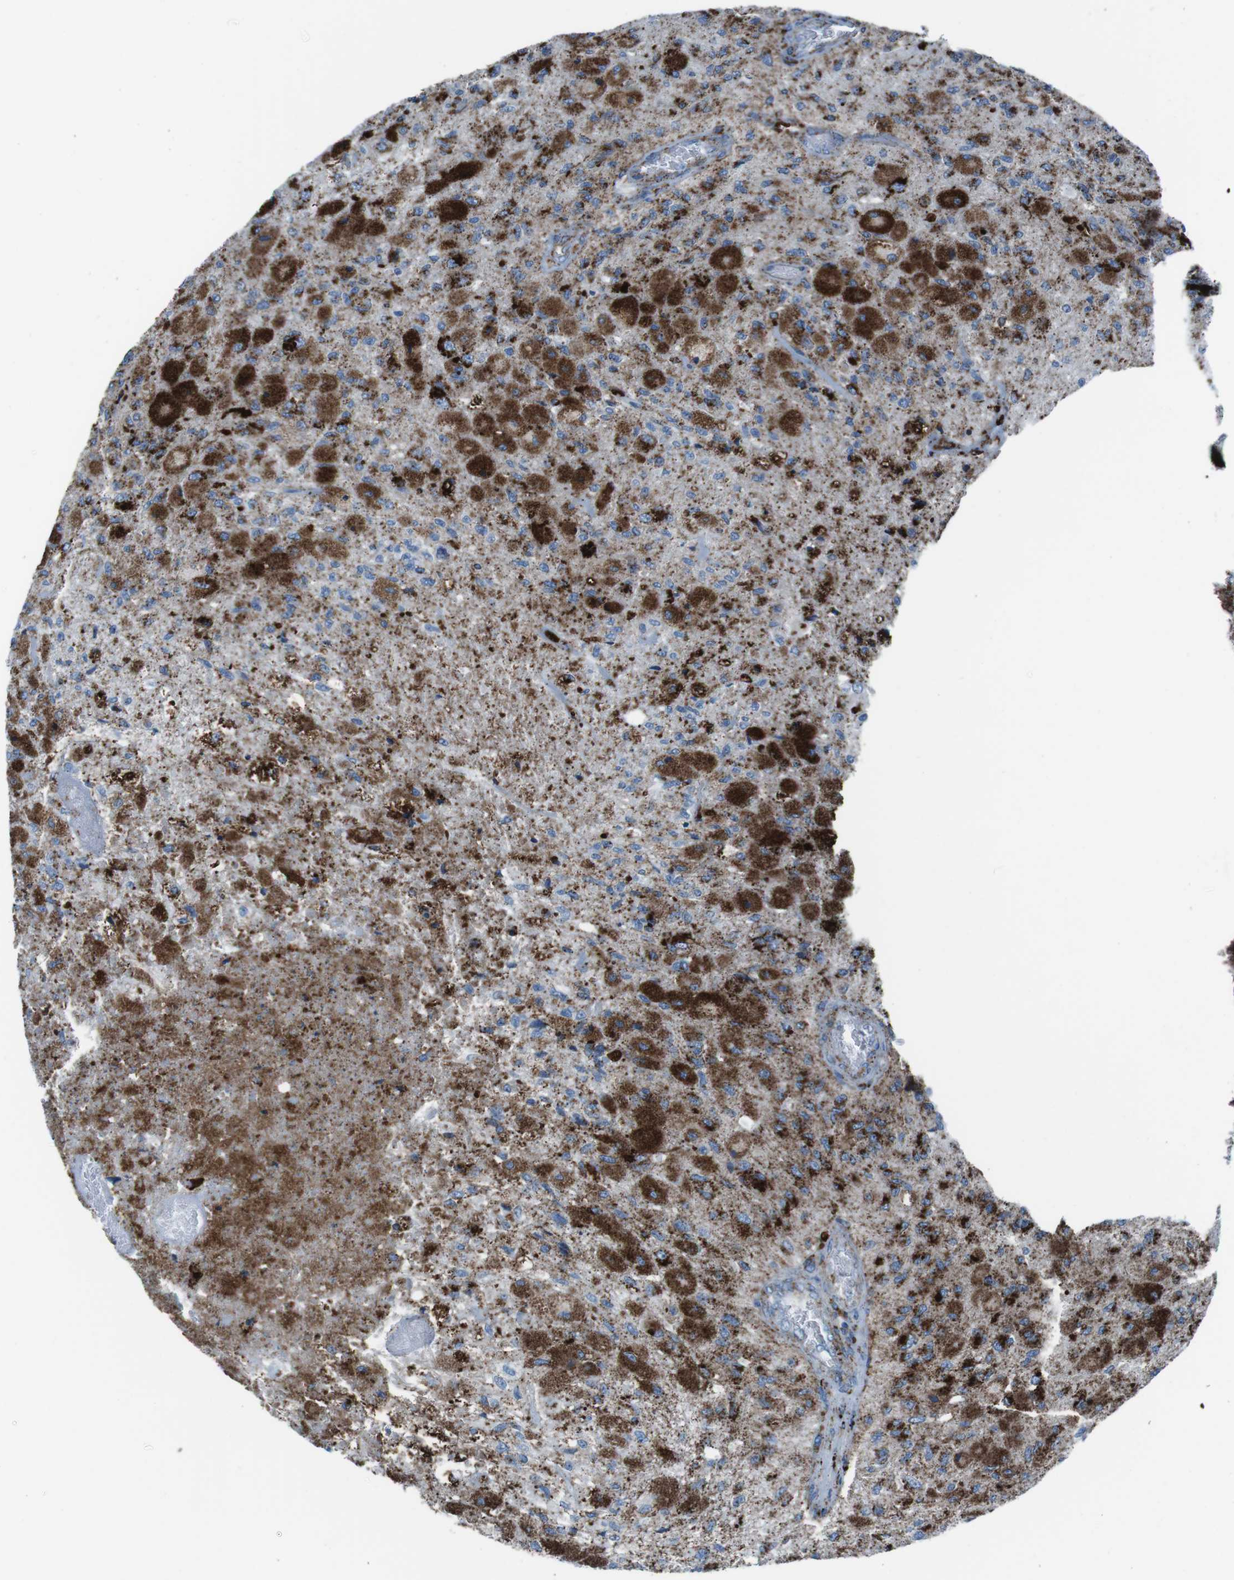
{"staining": {"intensity": "strong", "quantity": "25%-75%", "location": "cytoplasmic/membranous"}, "tissue": "glioma", "cell_type": "Tumor cells", "image_type": "cancer", "snomed": [{"axis": "morphology", "description": "Normal tissue, NOS"}, {"axis": "morphology", "description": "Glioma, malignant, High grade"}, {"axis": "topography", "description": "Cerebral cortex"}], "caption": "A high-resolution image shows immunohistochemistry staining of glioma, which reveals strong cytoplasmic/membranous expression in about 25%-75% of tumor cells.", "gene": "SCARB2", "patient": {"sex": "male", "age": 77}}